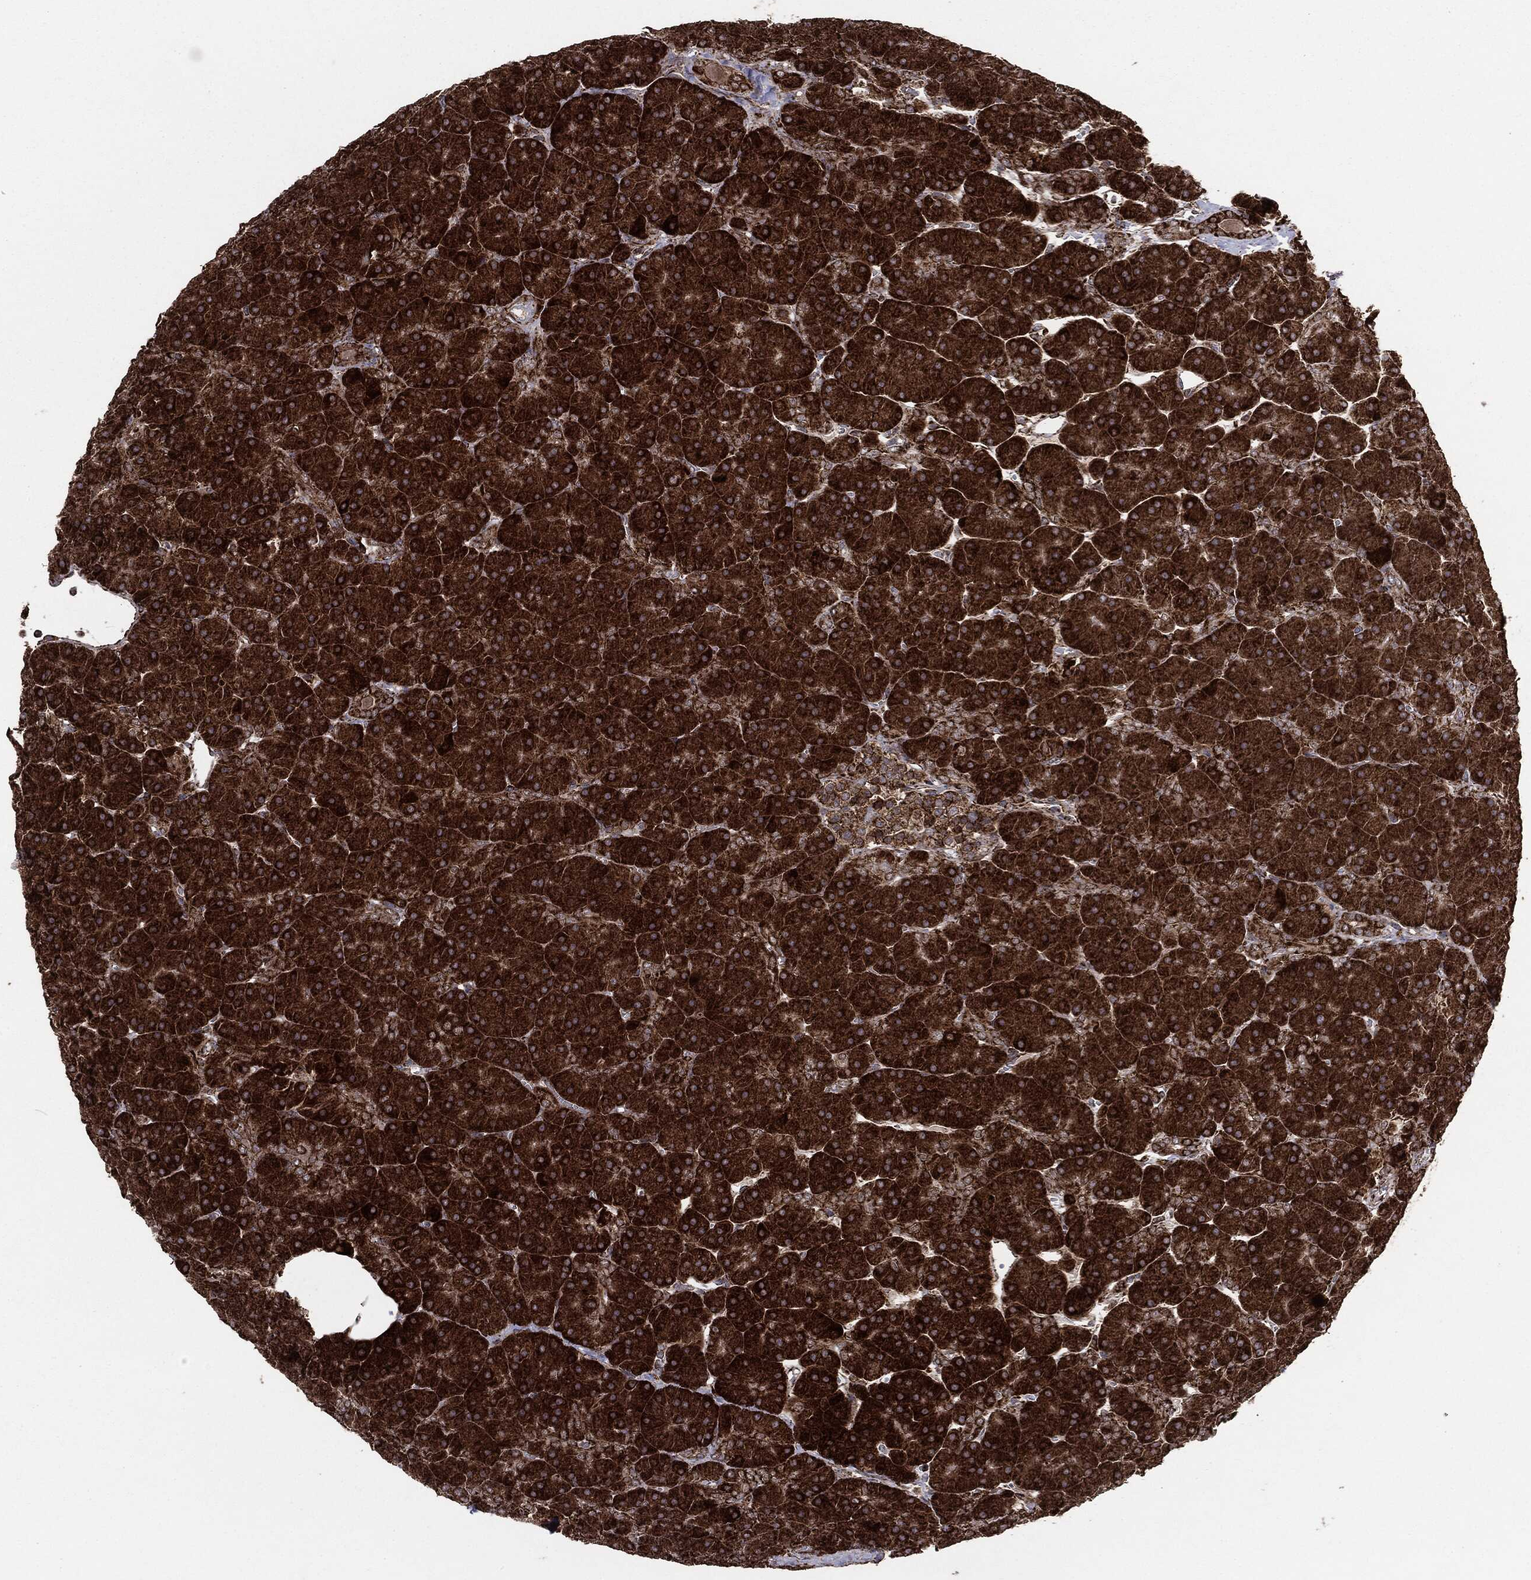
{"staining": {"intensity": "strong", "quantity": ">75%", "location": "cytoplasmic/membranous"}, "tissue": "pancreas", "cell_type": "Exocrine glandular cells", "image_type": "normal", "snomed": [{"axis": "morphology", "description": "Normal tissue, NOS"}, {"axis": "topography", "description": "Pancreas"}], "caption": "Brown immunohistochemical staining in normal human pancreas shows strong cytoplasmic/membranous expression in about >75% of exocrine glandular cells.", "gene": "MAP2K1", "patient": {"sex": "male", "age": 61}}